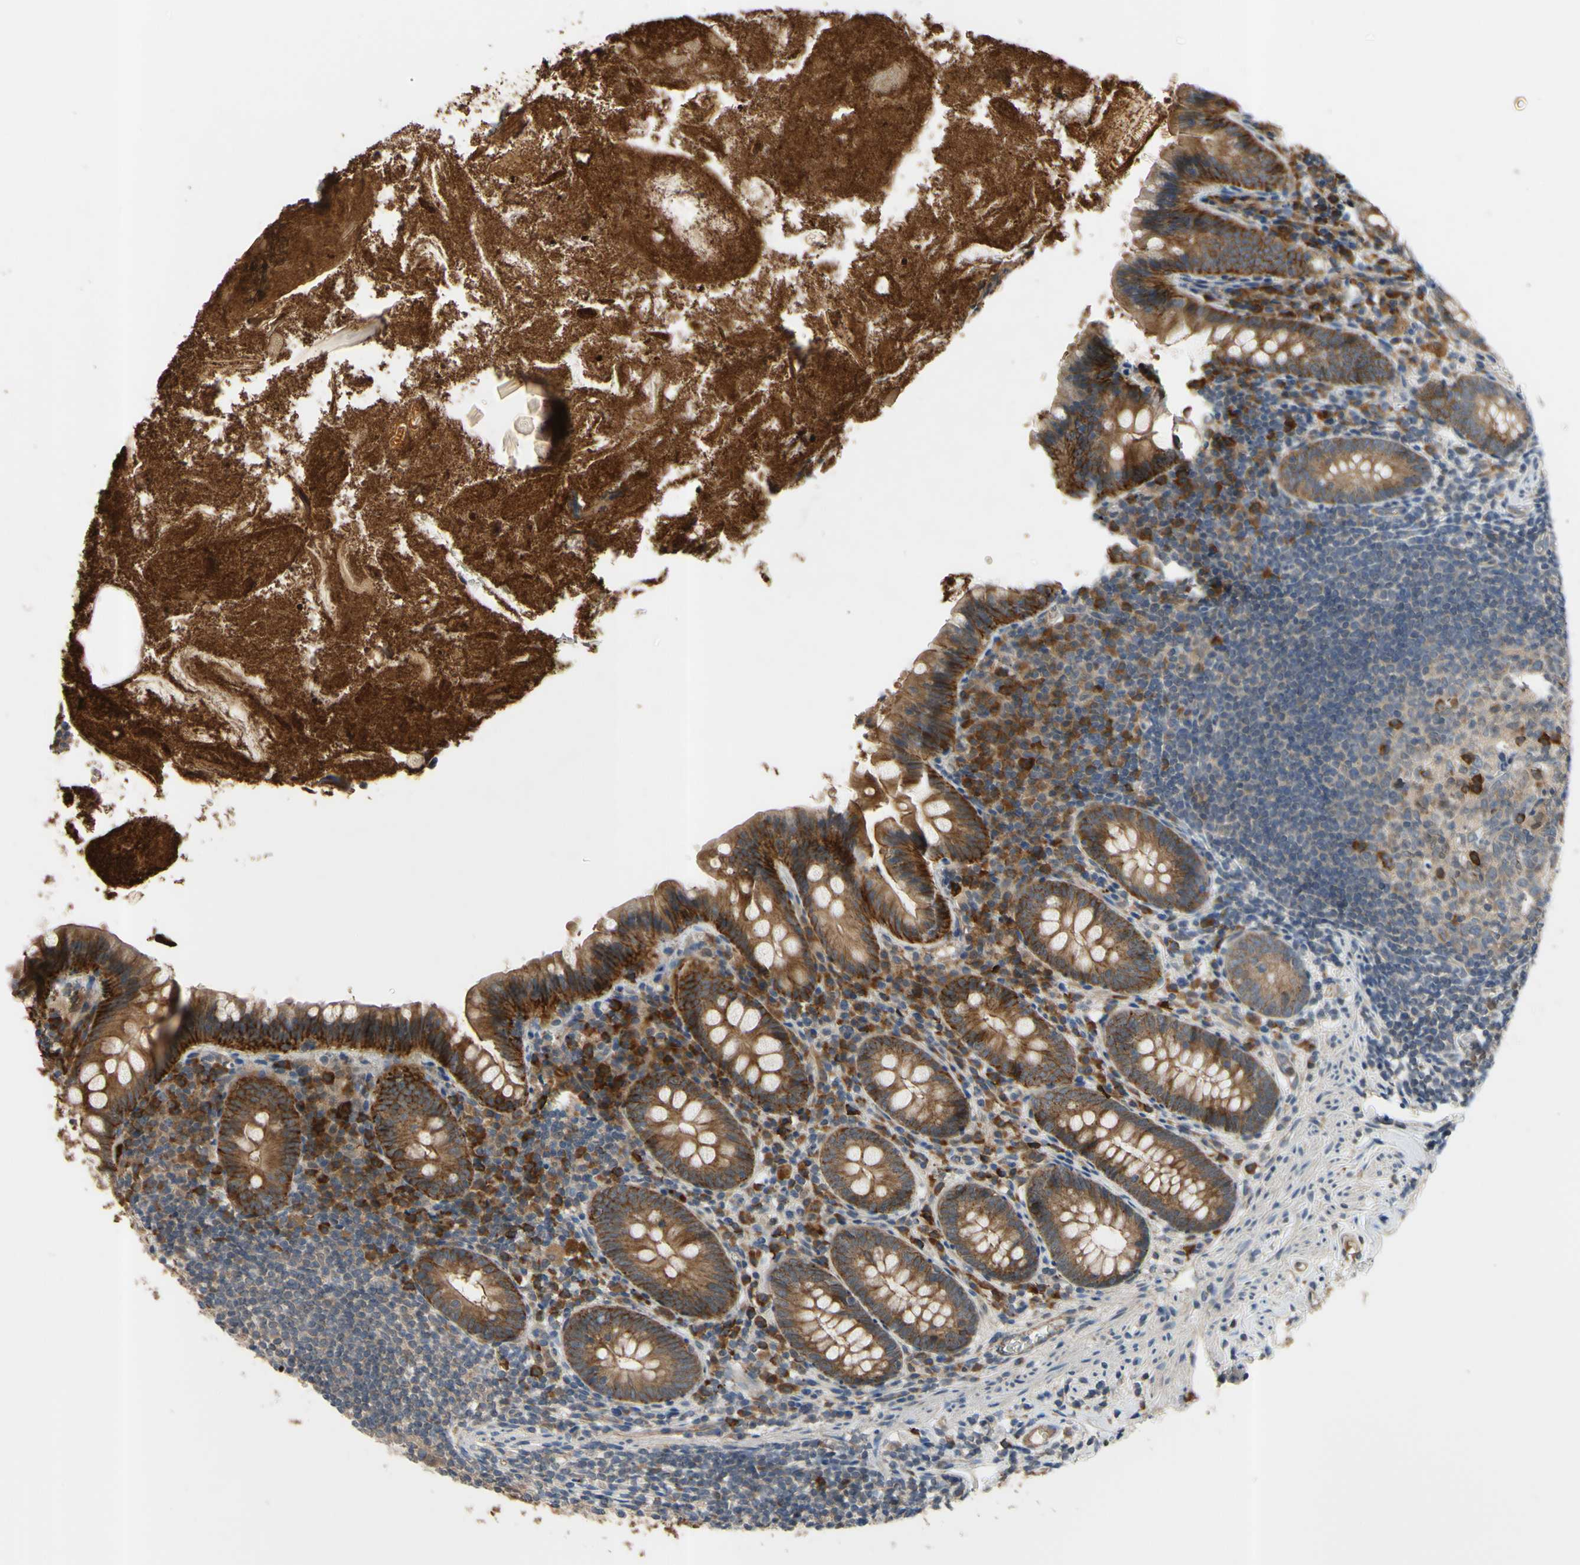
{"staining": {"intensity": "strong", "quantity": ">75%", "location": "cytoplasmic/membranous"}, "tissue": "appendix", "cell_type": "Glandular cells", "image_type": "normal", "snomed": [{"axis": "morphology", "description": "Normal tissue, NOS"}, {"axis": "topography", "description": "Appendix"}], "caption": "Protein staining of normal appendix demonstrates strong cytoplasmic/membranous positivity in approximately >75% of glandular cells. Nuclei are stained in blue.", "gene": "XIAP", "patient": {"sex": "male", "age": 52}}